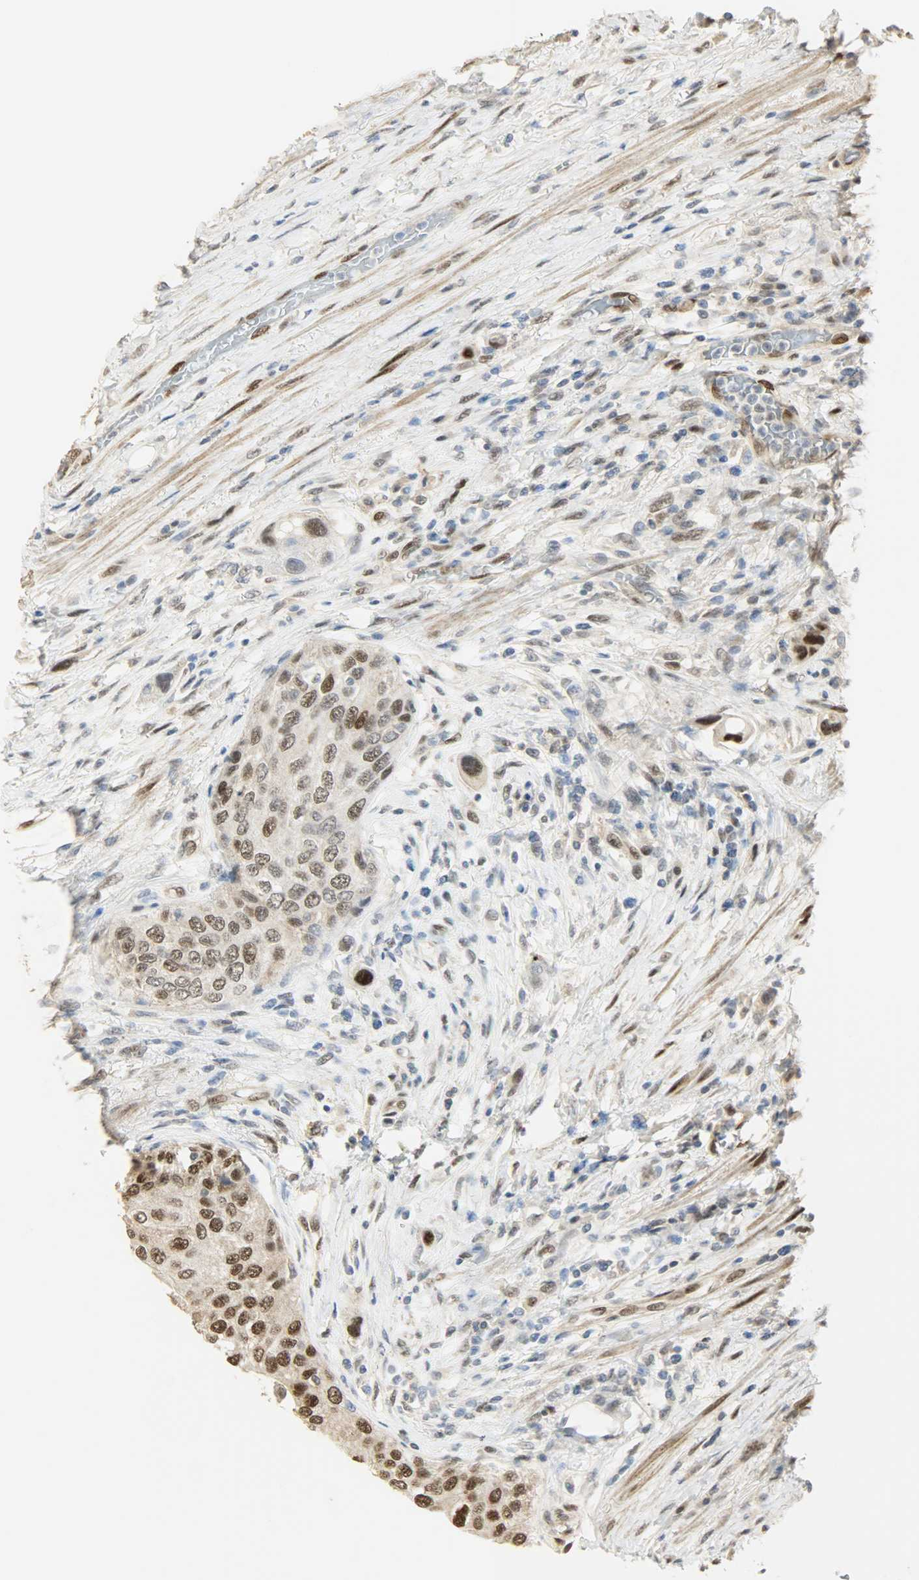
{"staining": {"intensity": "strong", "quantity": ">75%", "location": "nuclear"}, "tissue": "urothelial cancer", "cell_type": "Tumor cells", "image_type": "cancer", "snomed": [{"axis": "morphology", "description": "Urothelial carcinoma, High grade"}, {"axis": "topography", "description": "Urinary bladder"}], "caption": "Protein expression analysis of urothelial cancer reveals strong nuclear positivity in about >75% of tumor cells. Using DAB (brown) and hematoxylin (blue) stains, captured at high magnification using brightfield microscopy.", "gene": "NPEPL1", "patient": {"sex": "female", "age": 56}}